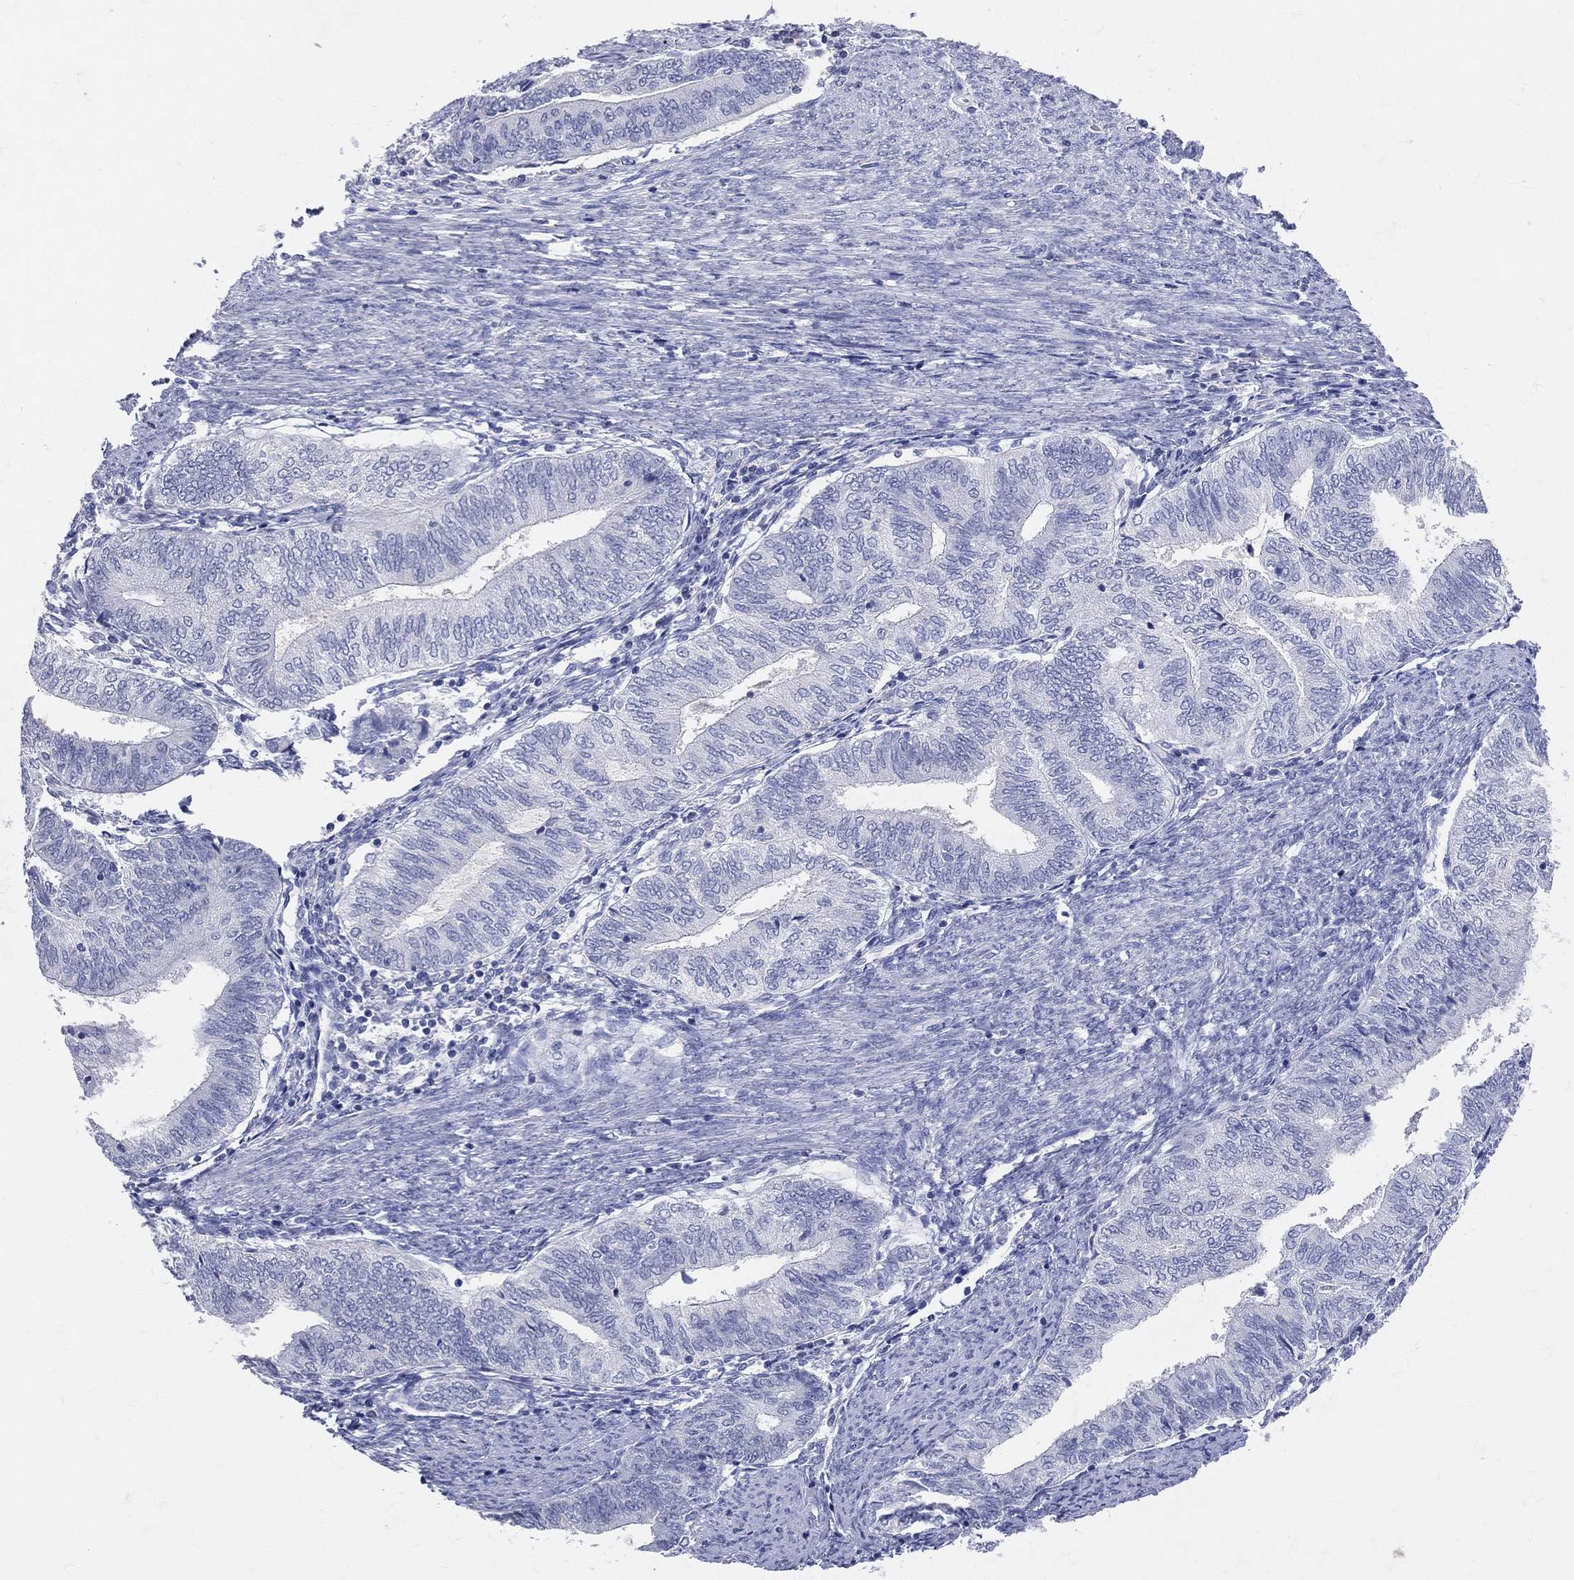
{"staining": {"intensity": "negative", "quantity": "none", "location": "none"}, "tissue": "endometrial cancer", "cell_type": "Tumor cells", "image_type": "cancer", "snomed": [{"axis": "morphology", "description": "Adenocarcinoma, NOS"}, {"axis": "topography", "description": "Endometrium"}], "caption": "DAB immunohistochemical staining of human adenocarcinoma (endometrial) displays no significant positivity in tumor cells.", "gene": "LAT", "patient": {"sex": "female", "age": 65}}